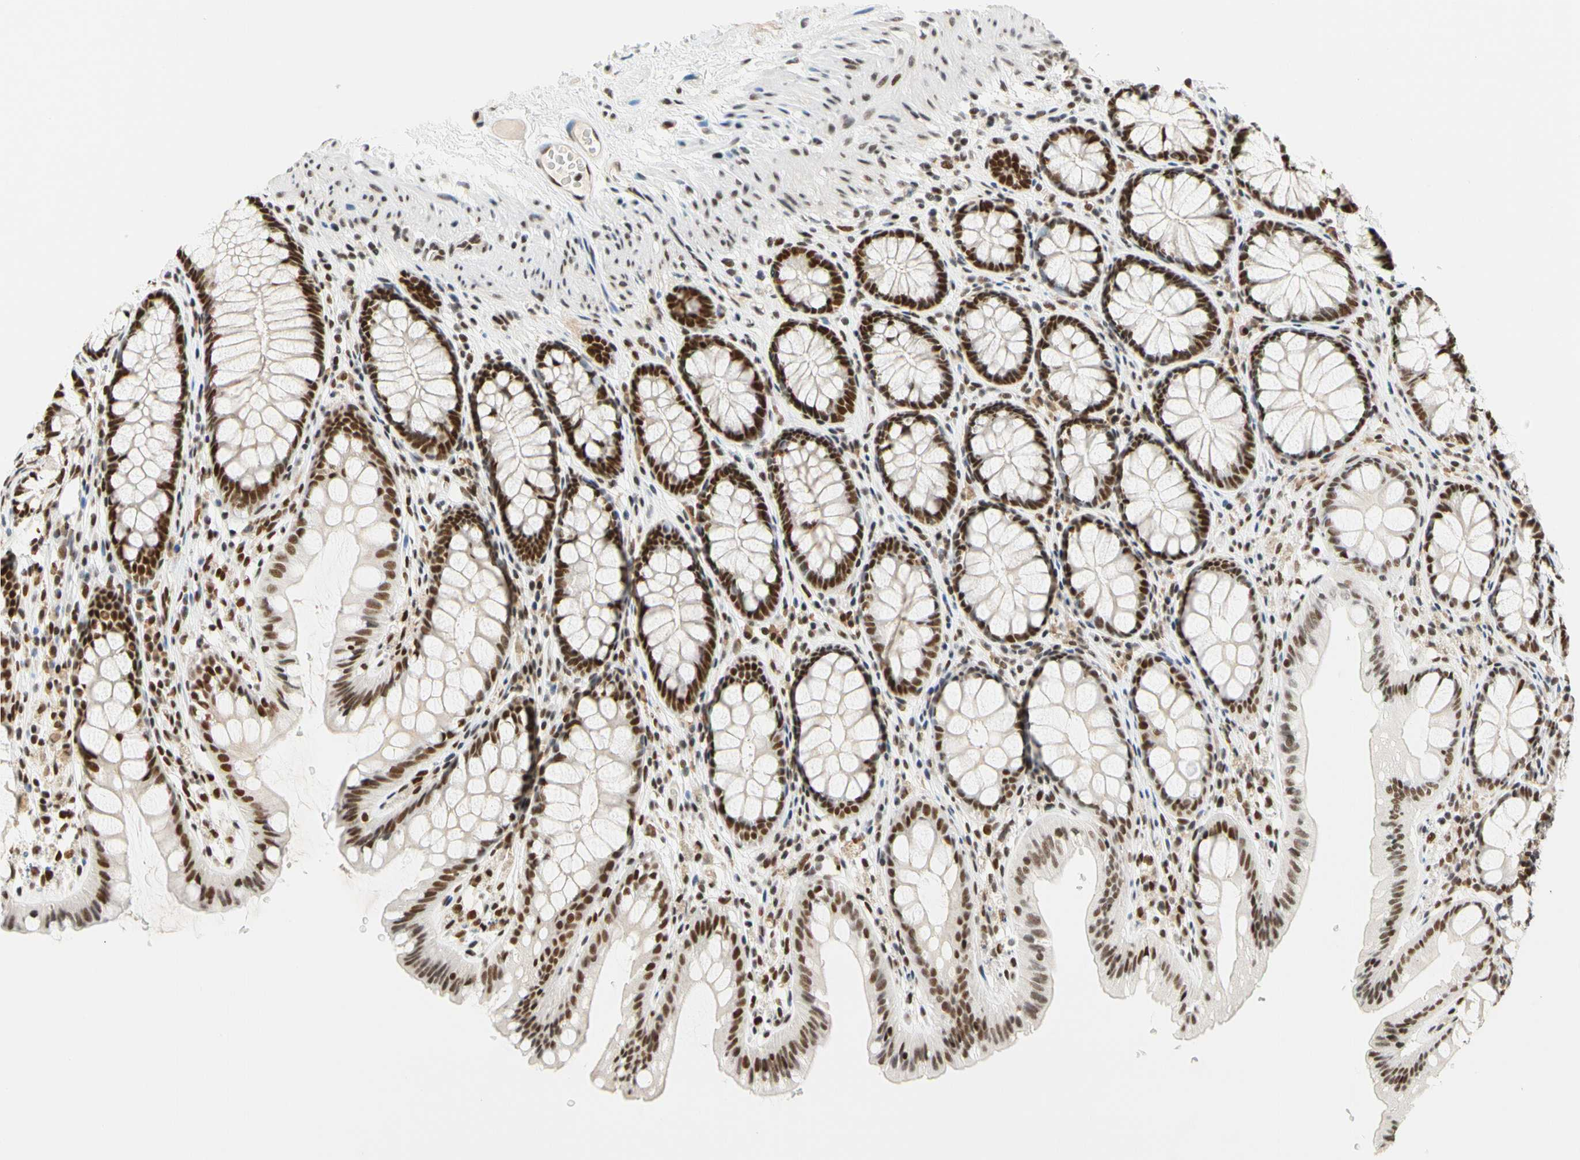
{"staining": {"intensity": "strong", "quantity": ">75%", "location": "nuclear"}, "tissue": "colon", "cell_type": "Endothelial cells", "image_type": "normal", "snomed": [{"axis": "morphology", "description": "Normal tissue, NOS"}, {"axis": "topography", "description": "Colon"}], "caption": "Colon stained with DAB immunohistochemistry (IHC) displays high levels of strong nuclear positivity in approximately >75% of endothelial cells. (DAB (3,3'-diaminobenzidine) IHC with brightfield microscopy, high magnification).", "gene": "ZSCAN16", "patient": {"sex": "female", "age": 55}}